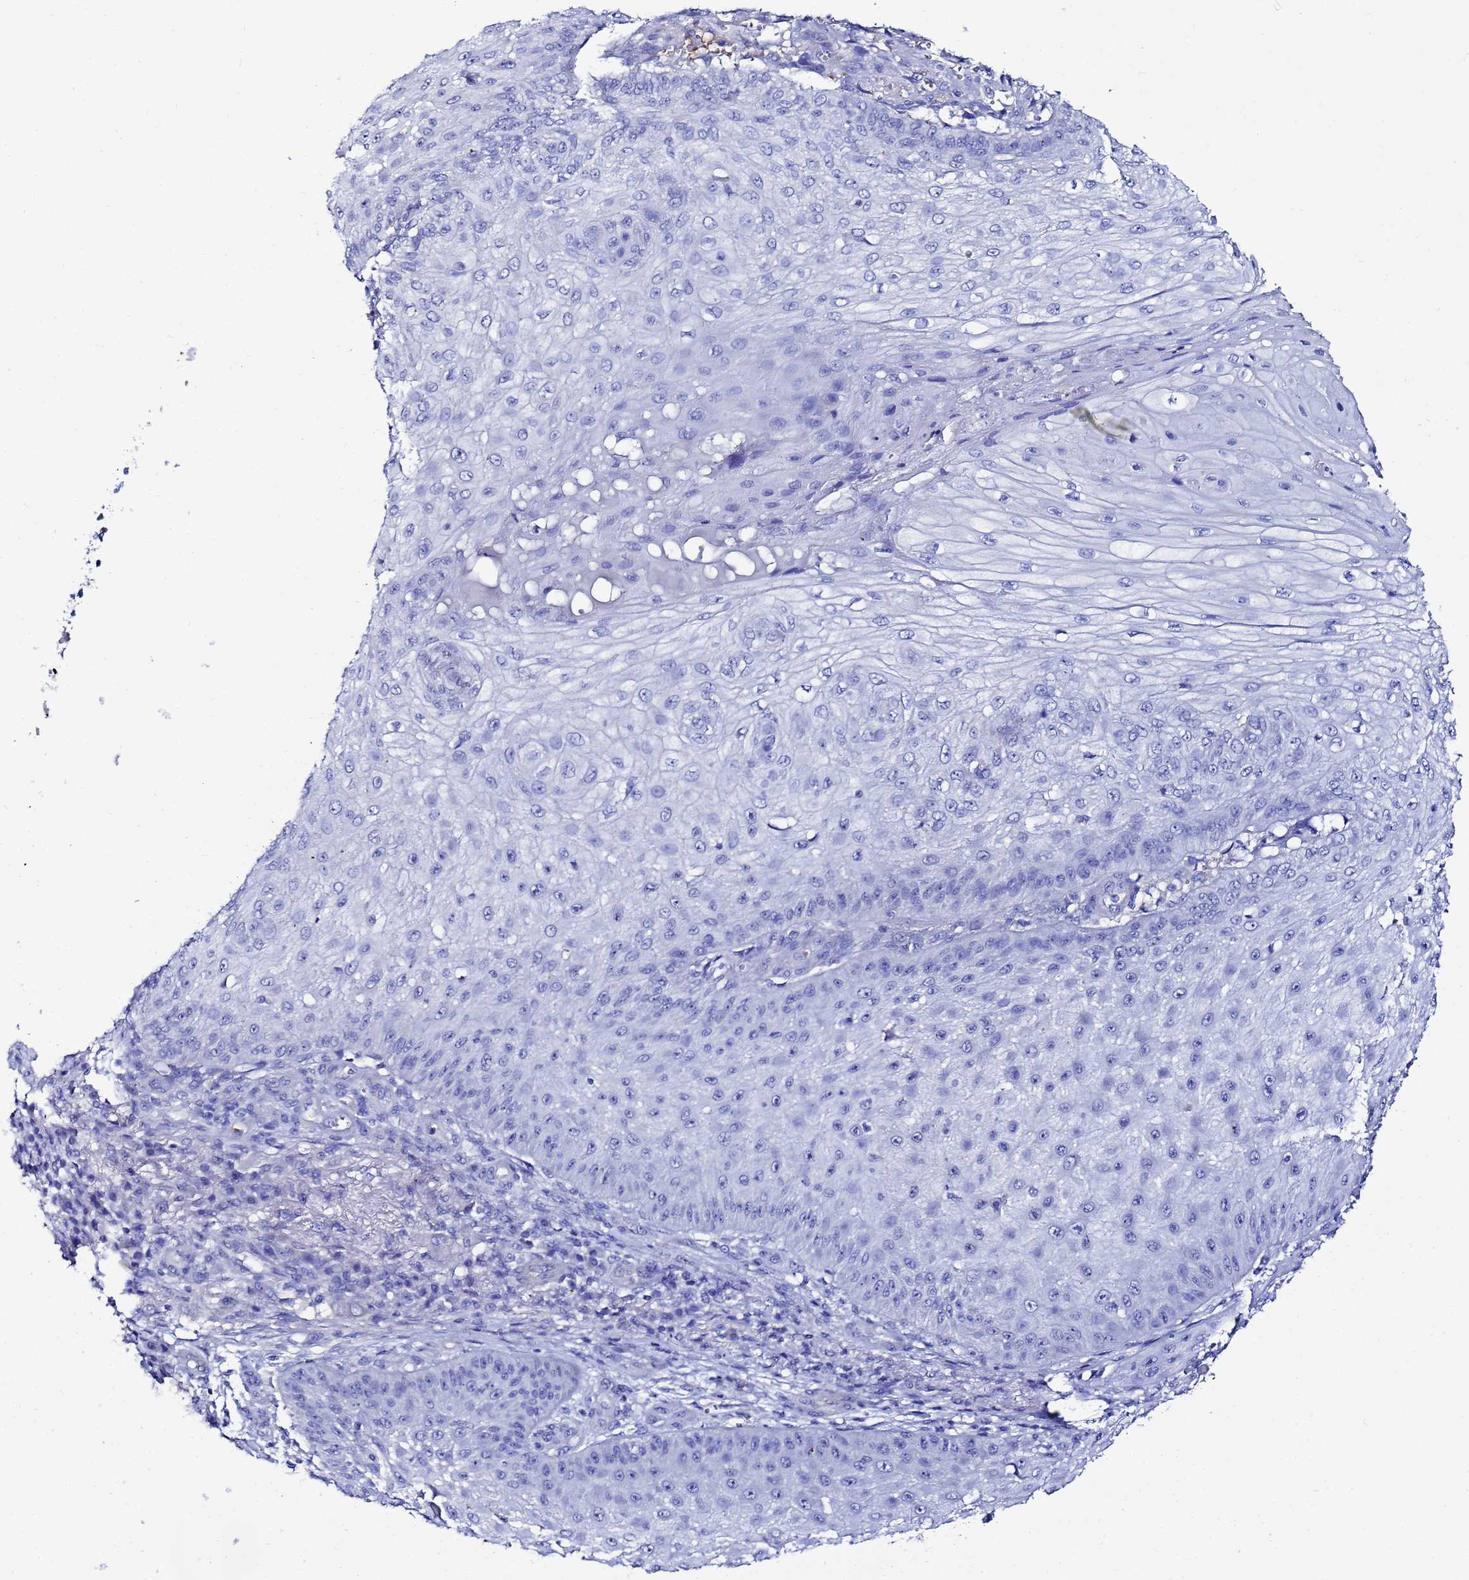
{"staining": {"intensity": "negative", "quantity": "none", "location": "none"}, "tissue": "skin cancer", "cell_type": "Tumor cells", "image_type": "cancer", "snomed": [{"axis": "morphology", "description": "Squamous cell carcinoma, NOS"}, {"axis": "topography", "description": "Skin"}], "caption": "Immunohistochemistry (IHC) image of neoplastic tissue: human skin cancer (squamous cell carcinoma) stained with DAB displays no significant protein expression in tumor cells. (DAB immunohistochemistry, high magnification).", "gene": "ZNF26", "patient": {"sex": "male", "age": 70}}